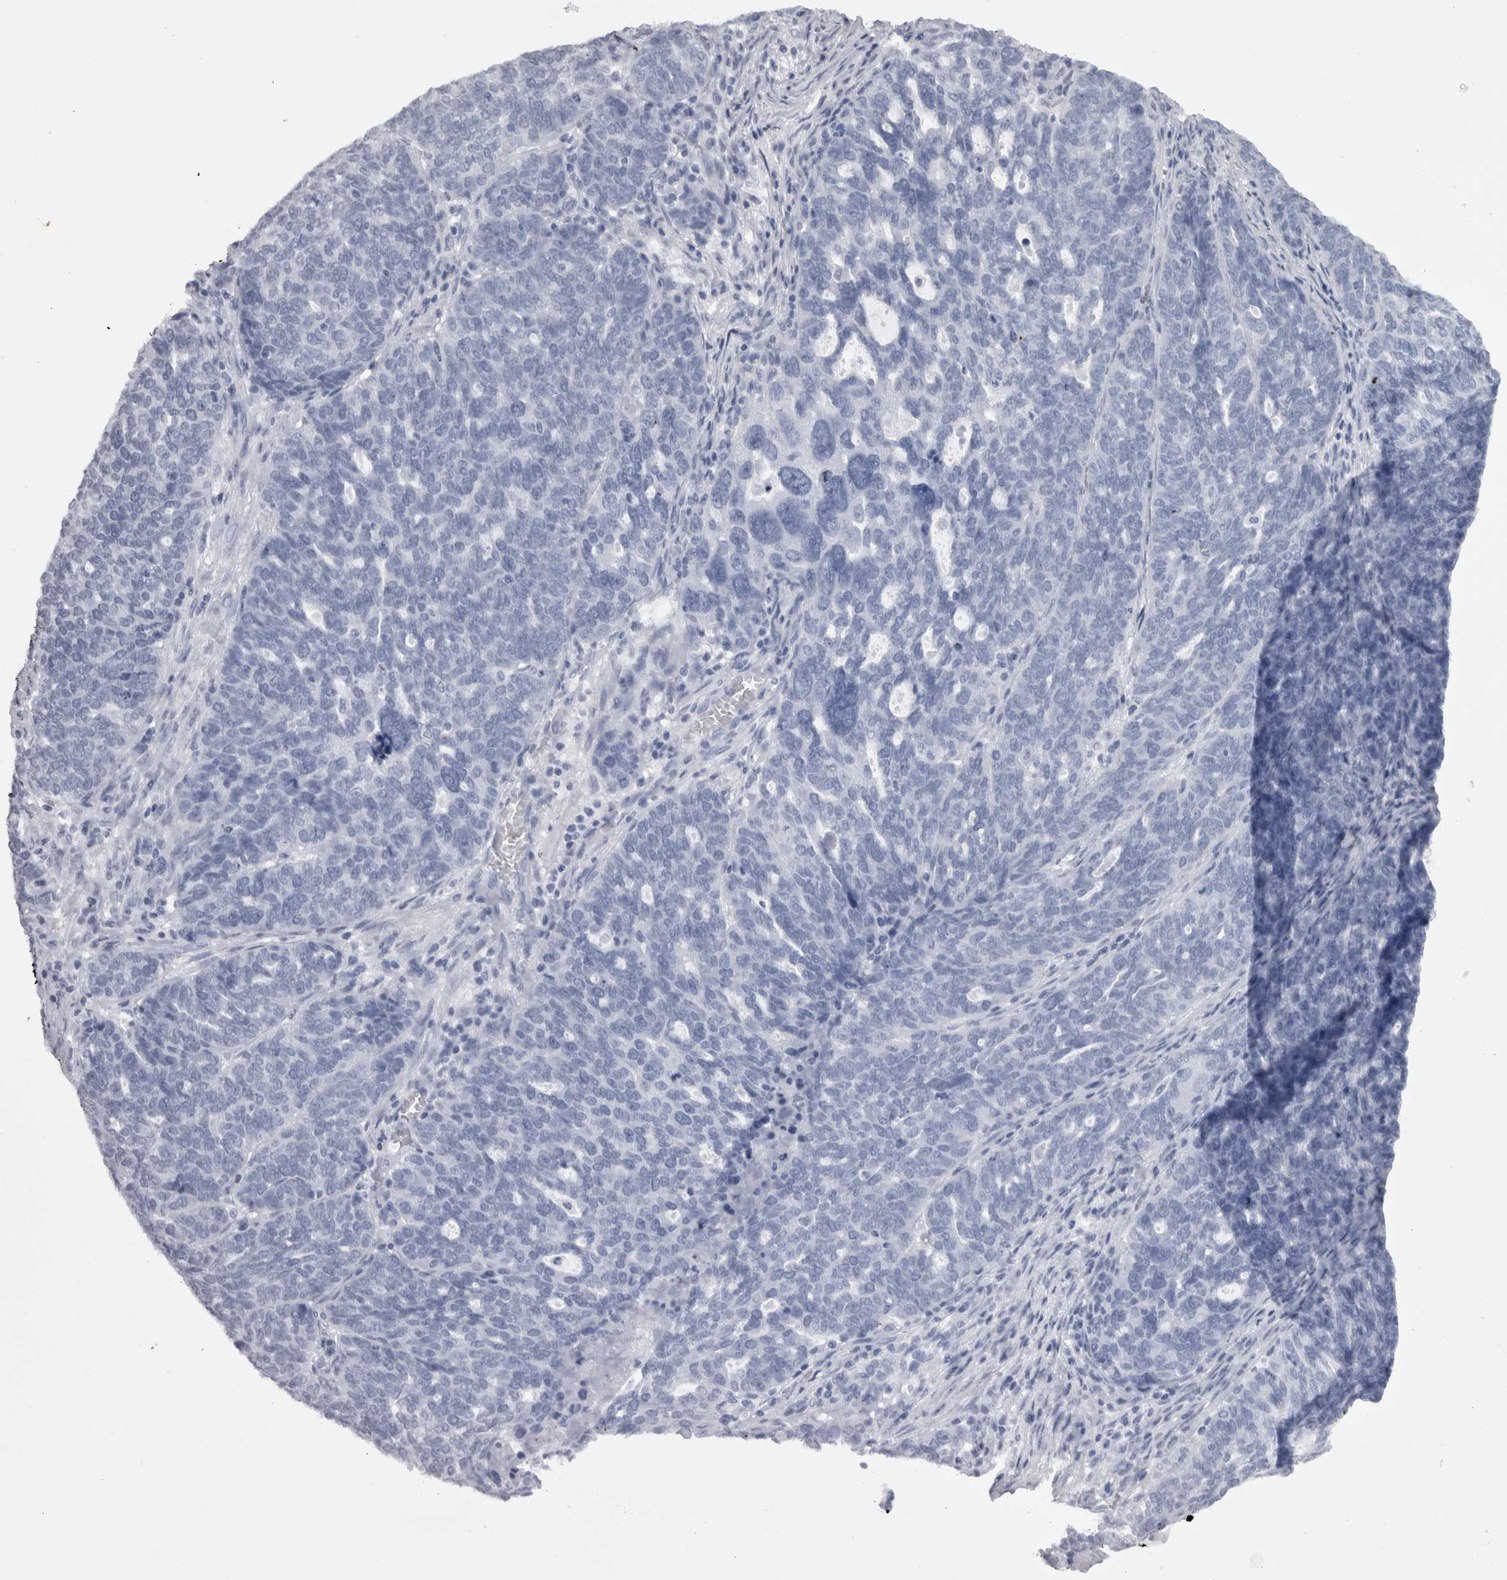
{"staining": {"intensity": "negative", "quantity": "none", "location": "none"}, "tissue": "ovarian cancer", "cell_type": "Tumor cells", "image_type": "cancer", "snomed": [{"axis": "morphology", "description": "Cystadenocarcinoma, serous, NOS"}, {"axis": "topography", "description": "Ovary"}], "caption": "Tumor cells show no significant positivity in serous cystadenocarcinoma (ovarian). (Brightfield microscopy of DAB (3,3'-diaminobenzidine) IHC at high magnification).", "gene": "CAMK2D", "patient": {"sex": "female", "age": 59}}